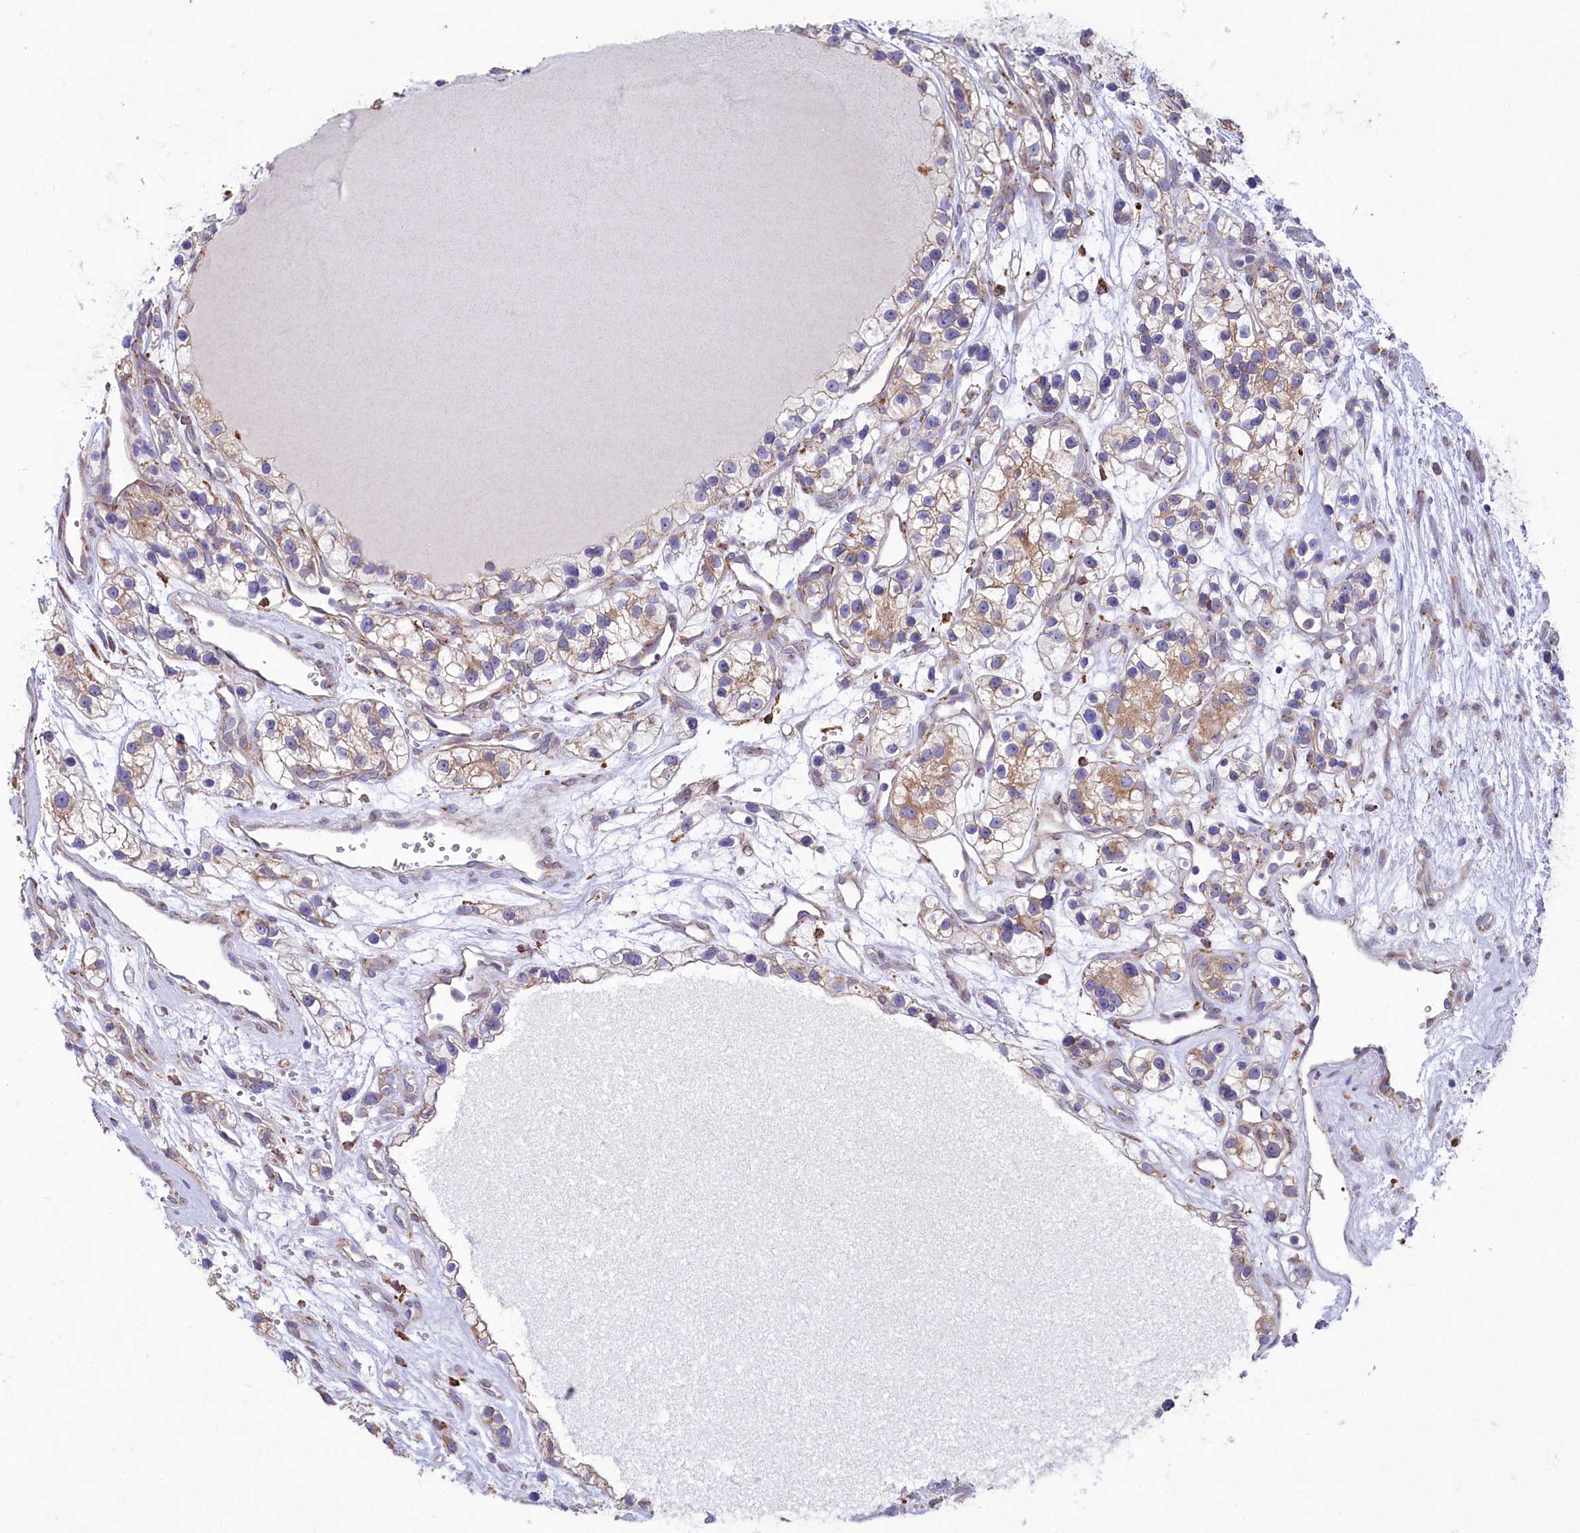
{"staining": {"intensity": "moderate", "quantity": "<25%", "location": "cytoplasmic/membranous"}, "tissue": "renal cancer", "cell_type": "Tumor cells", "image_type": "cancer", "snomed": [{"axis": "morphology", "description": "Adenocarcinoma, NOS"}, {"axis": "topography", "description": "Kidney"}], "caption": "Tumor cells reveal low levels of moderate cytoplasmic/membranous staining in about <25% of cells in renal cancer. (DAB (3,3'-diaminobenzidine) = brown stain, brightfield microscopy at high magnification).", "gene": "CHID1", "patient": {"sex": "female", "age": 57}}